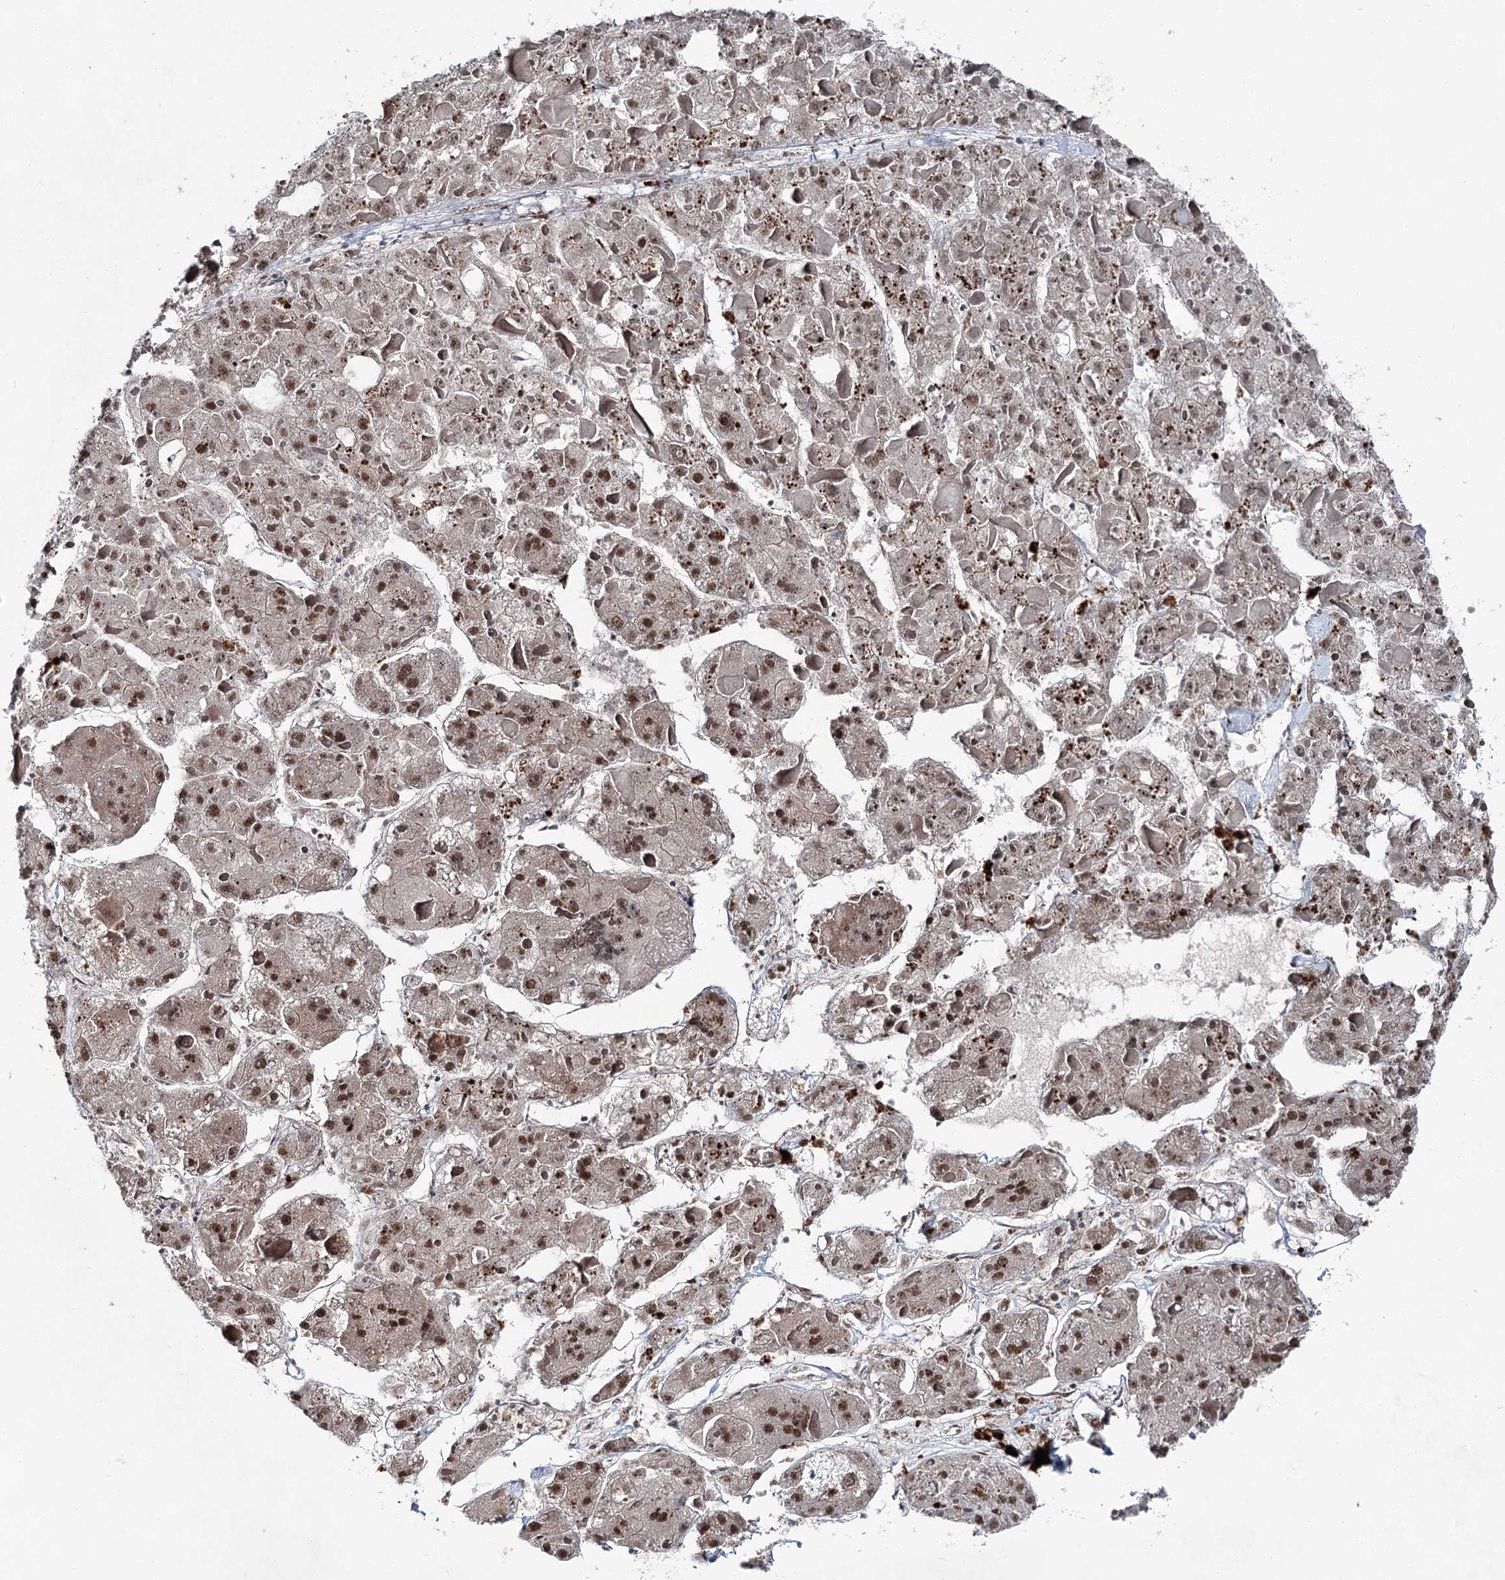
{"staining": {"intensity": "moderate", "quantity": ">75%", "location": "nuclear"}, "tissue": "liver cancer", "cell_type": "Tumor cells", "image_type": "cancer", "snomed": [{"axis": "morphology", "description": "Carcinoma, Hepatocellular, NOS"}, {"axis": "topography", "description": "Liver"}], "caption": "A micrograph of human liver cancer (hepatocellular carcinoma) stained for a protein displays moderate nuclear brown staining in tumor cells.", "gene": "ZCCHC8", "patient": {"sex": "female", "age": 73}}